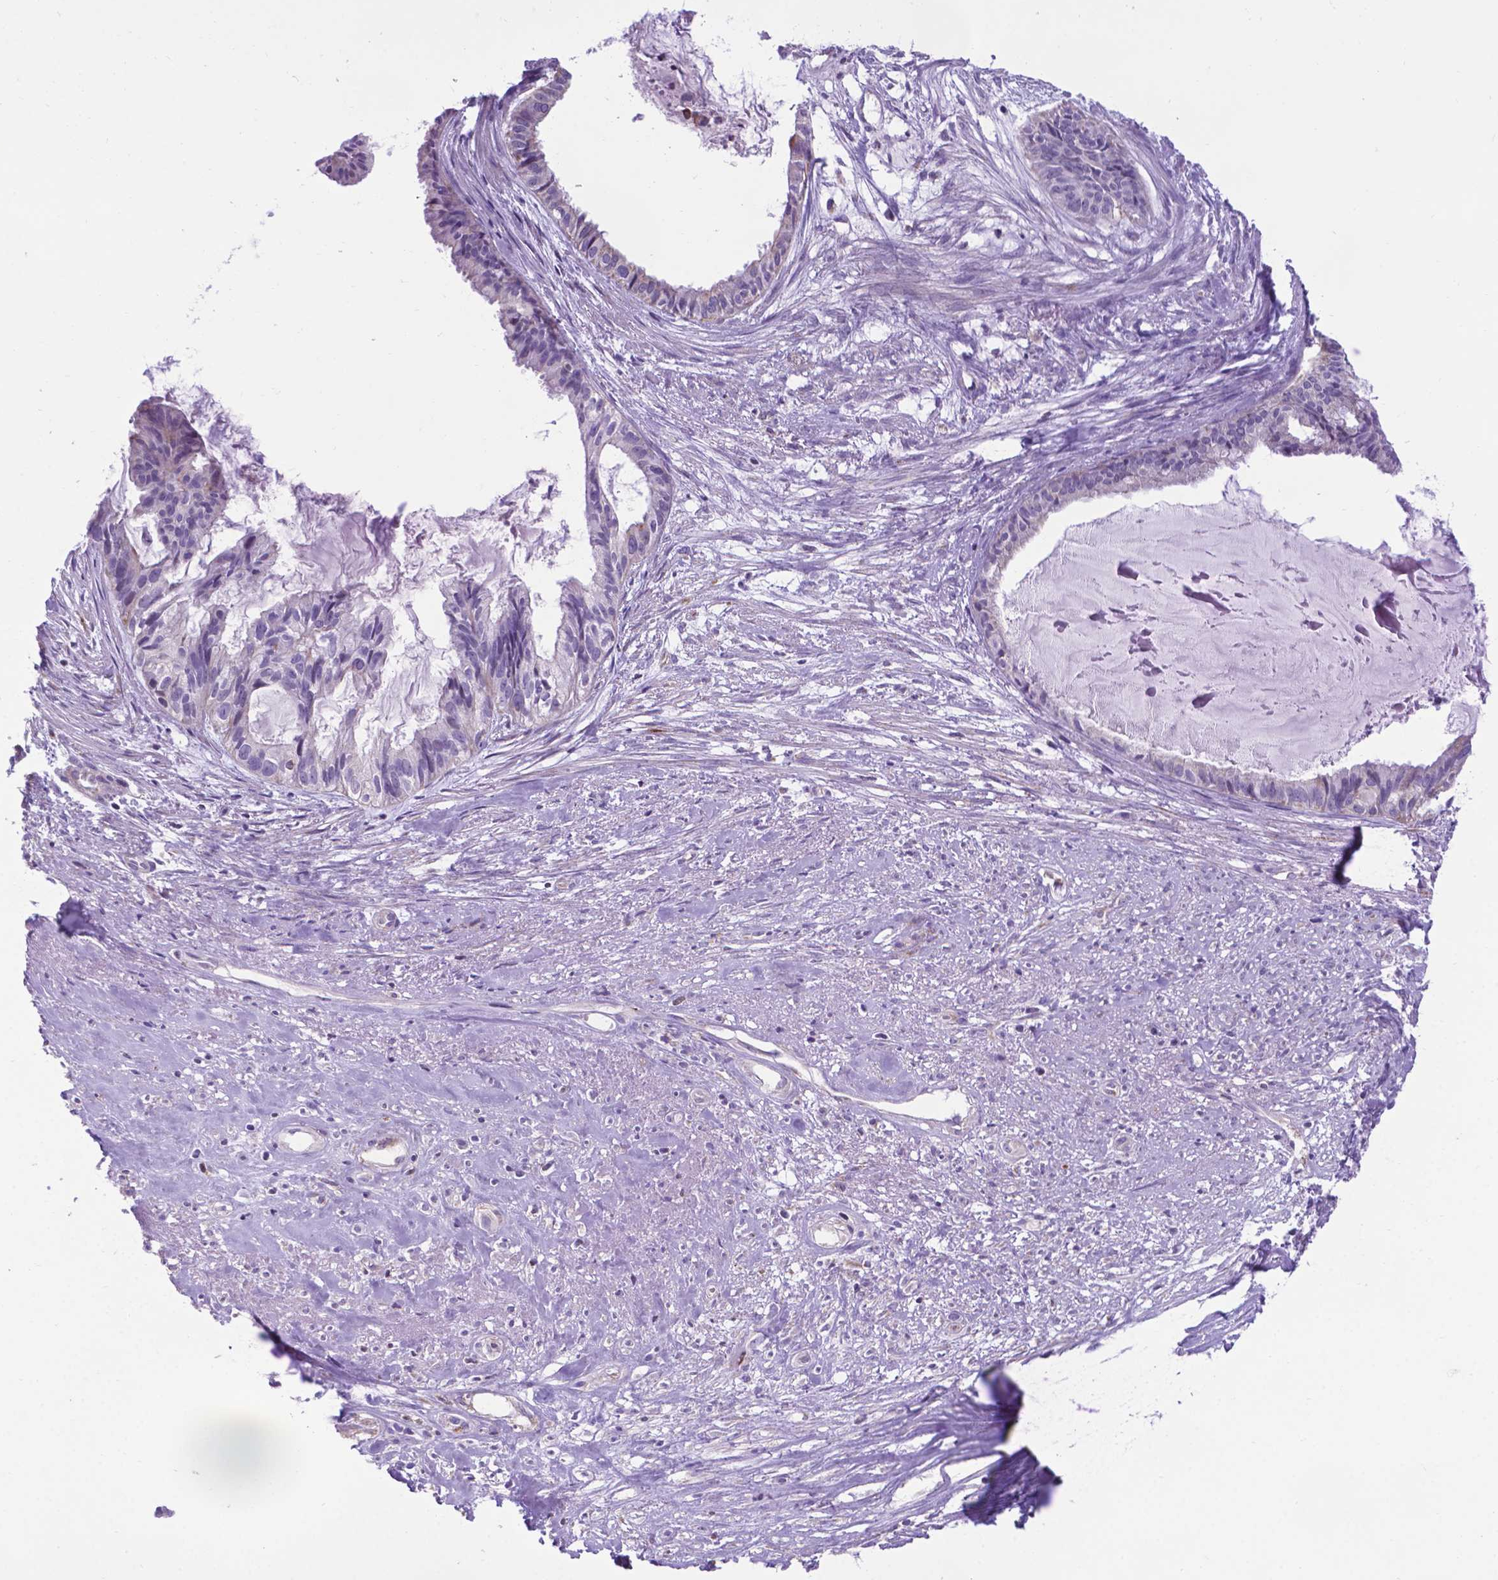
{"staining": {"intensity": "negative", "quantity": "none", "location": "none"}, "tissue": "endometrial cancer", "cell_type": "Tumor cells", "image_type": "cancer", "snomed": [{"axis": "morphology", "description": "Adenocarcinoma, NOS"}, {"axis": "topography", "description": "Endometrium"}], "caption": "Protein analysis of adenocarcinoma (endometrial) exhibits no significant staining in tumor cells. Nuclei are stained in blue.", "gene": "POU3F3", "patient": {"sex": "female", "age": 86}}